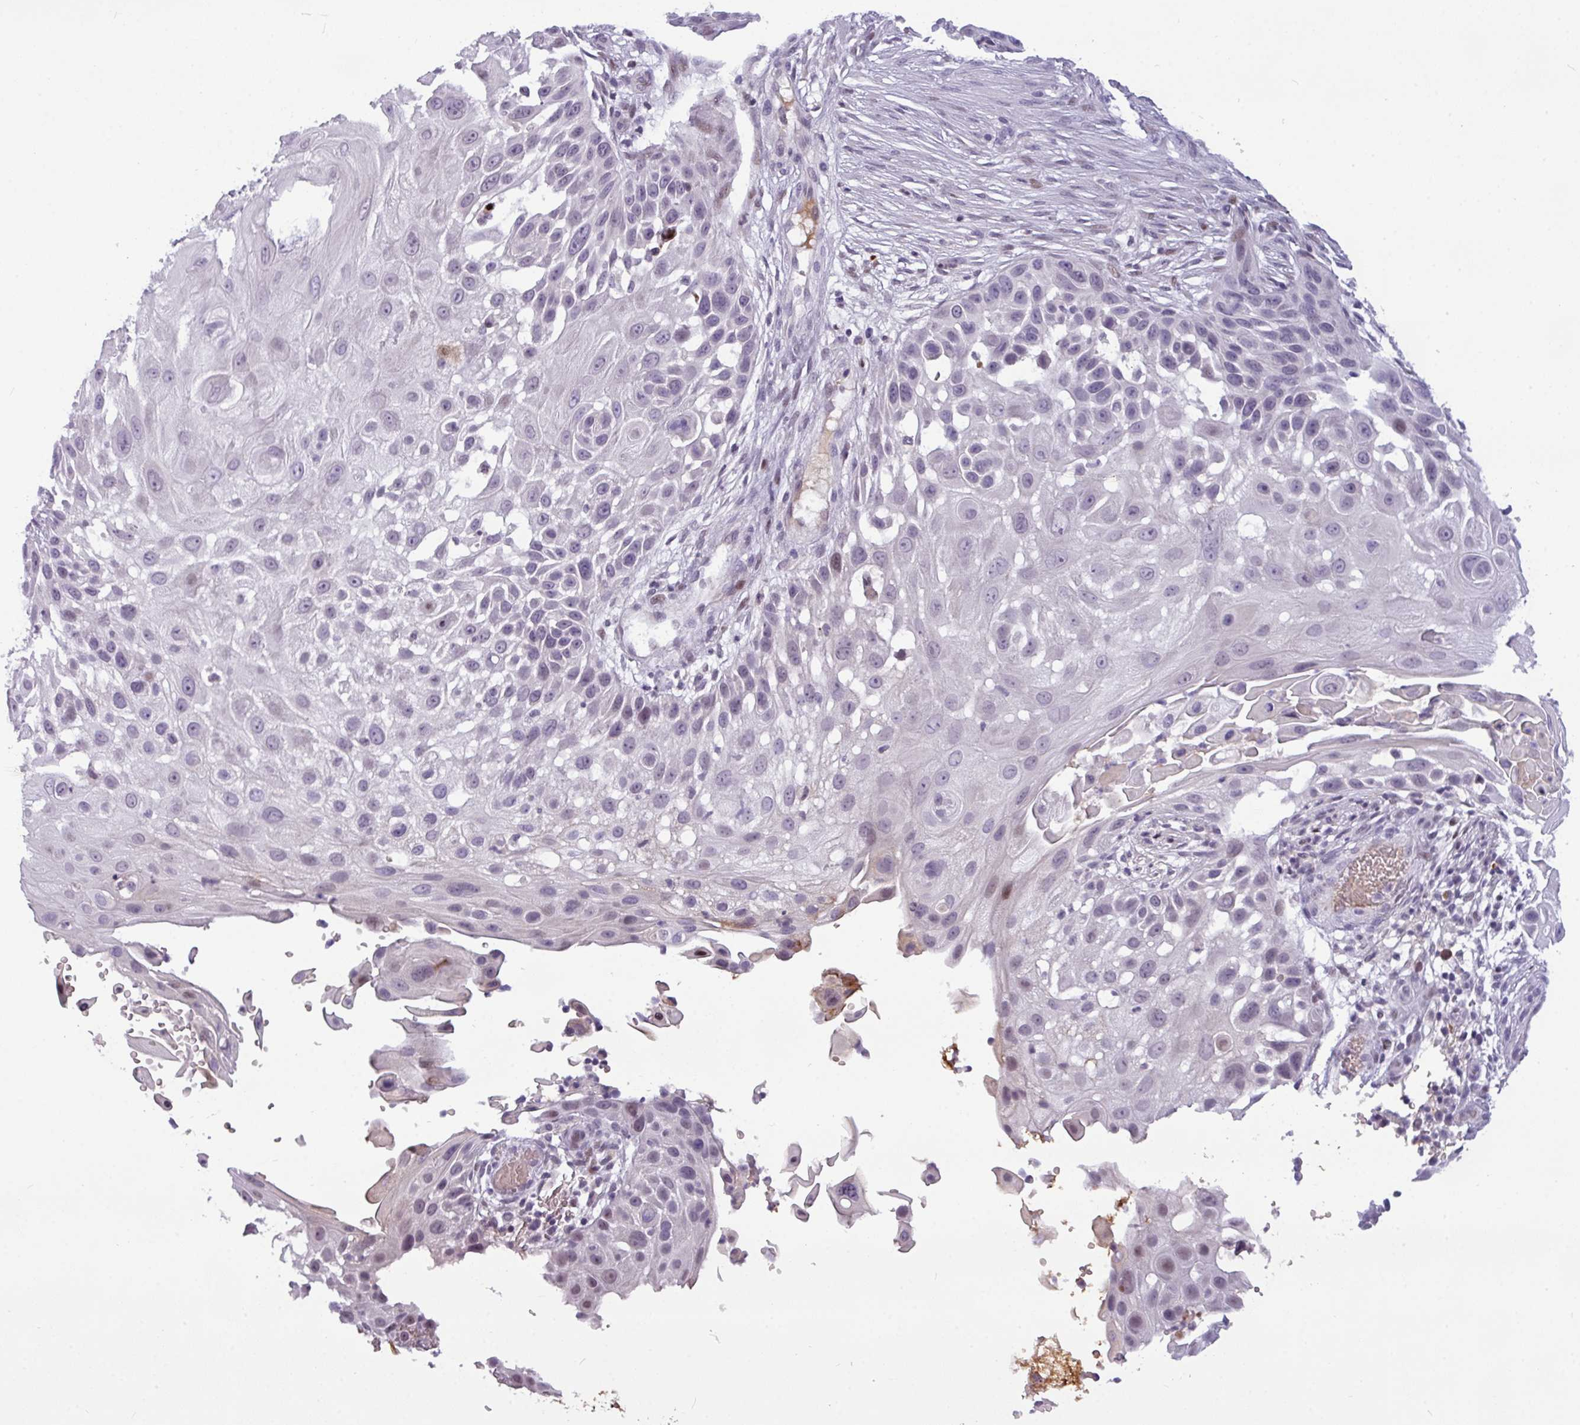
{"staining": {"intensity": "negative", "quantity": "none", "location": "none"}, "tissue": "skin cancer", "cell_type": "Tumor cells", "image_type": "cancer", "snomed": [{"axis": "morphology", "description": "Squamous cell carcinoma, NOS"}, {"axis": "topography", "description": "Skin"}], "caption": "Immunohistochemistry micrograph of skin cancer stained for a protein (brown), which demonstrates no expression in tumor cells.", "gene": "SLC66A2", "patient": {"sex": "female", "age": 44}}